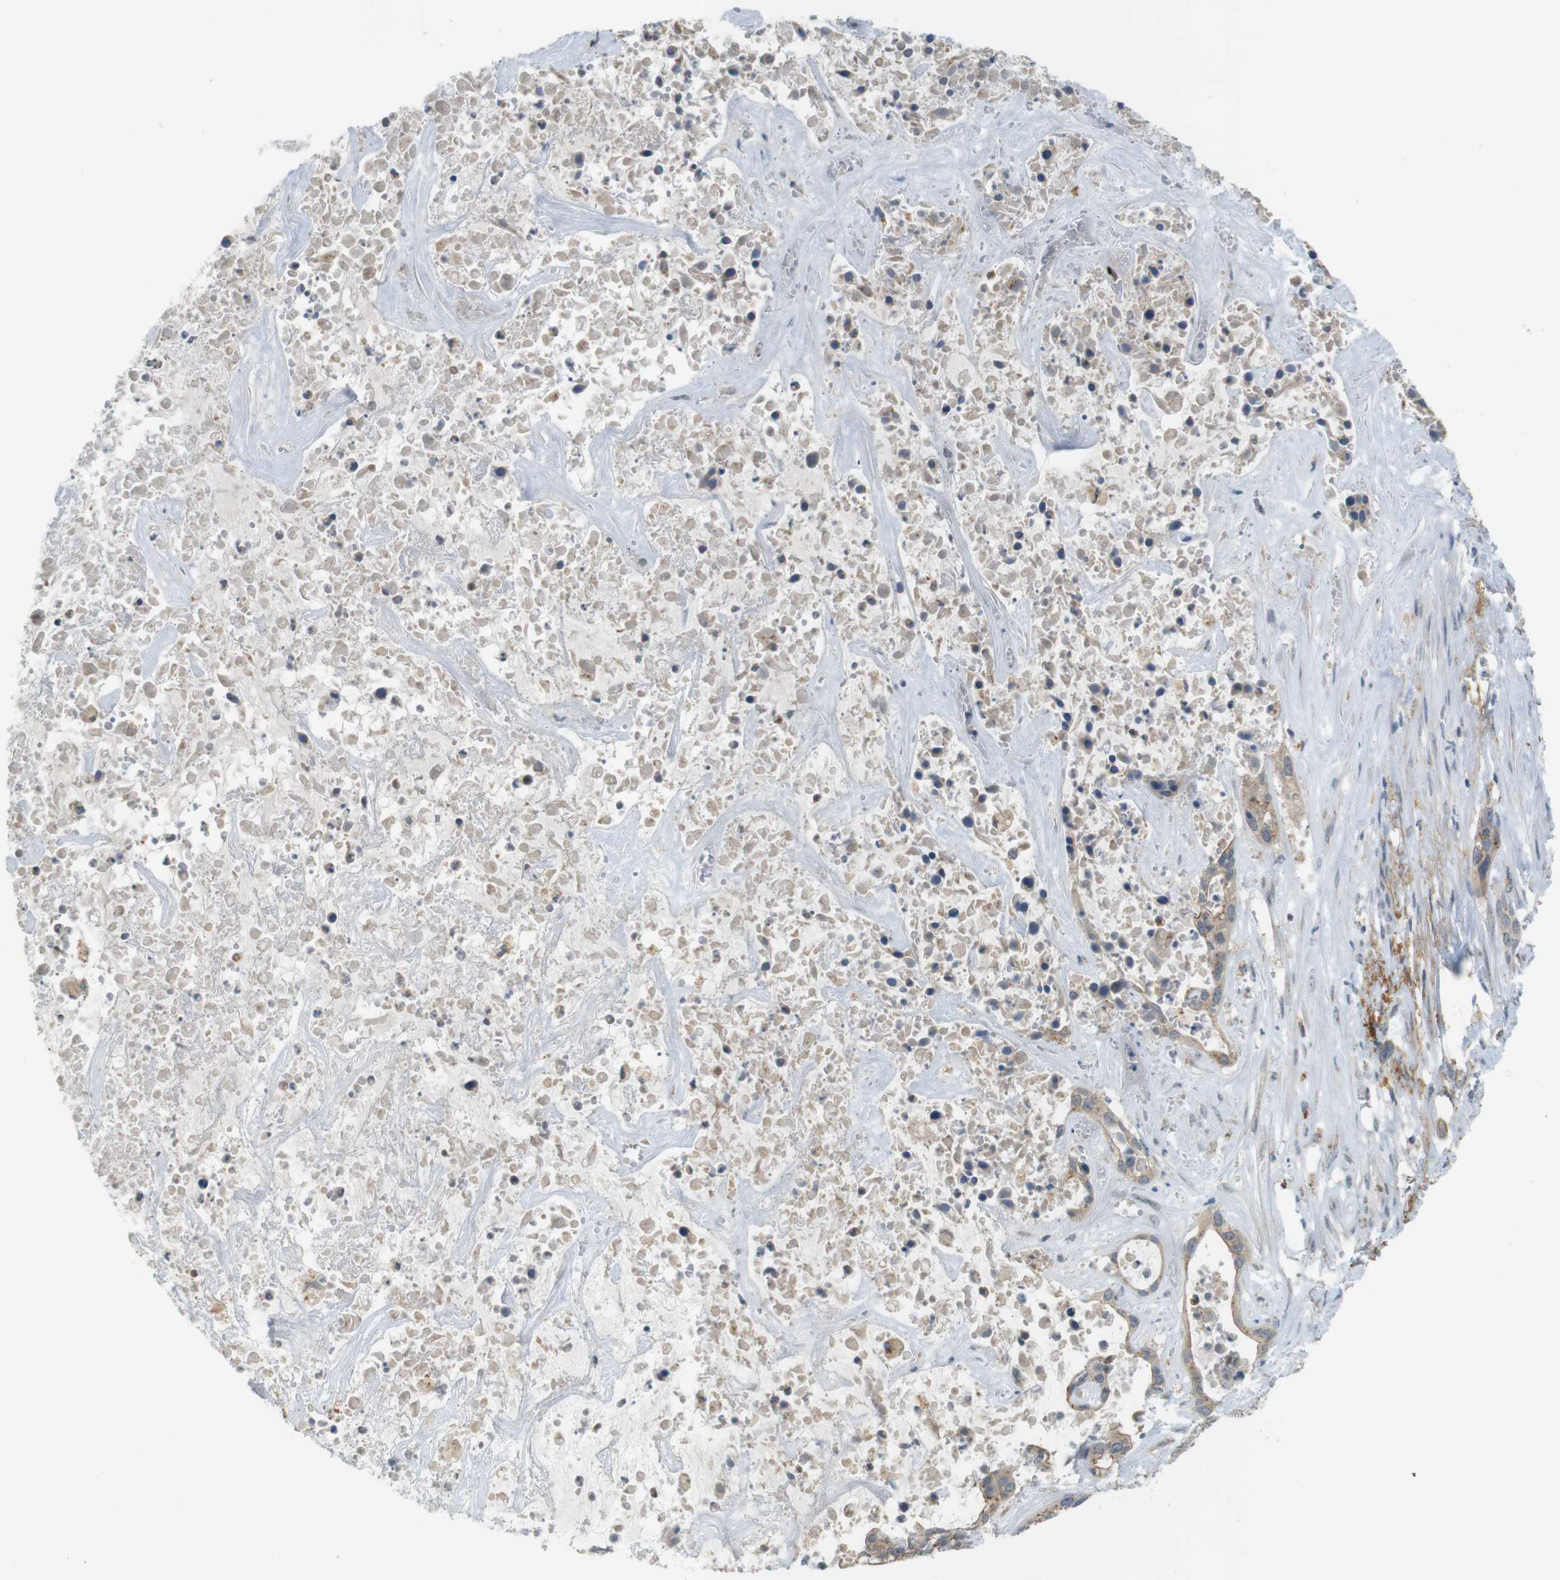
{"staining": {"intensity": "moderate", "quantity": "25%-75%", "location": "cytoplasmic/membranous"}, "tissue": "liver cancer", "cell_type": "Tumor cells", "image_type": "cancer", "snomed": [{"axis": "morphology", "description": "Cholangiocarcinoma"}, {"axis": "topography", "description": "Liver"}], "caption": "High-power microscopy captured an IHC photomicrograph of liver cancer (cholangiocarcinoma), revealing moderate cytoplasmic/membranous expression in approximately 25%-75% of tumor cells.", "gene": "UGT8", "patient": {"sex": "female", "age": 65}}